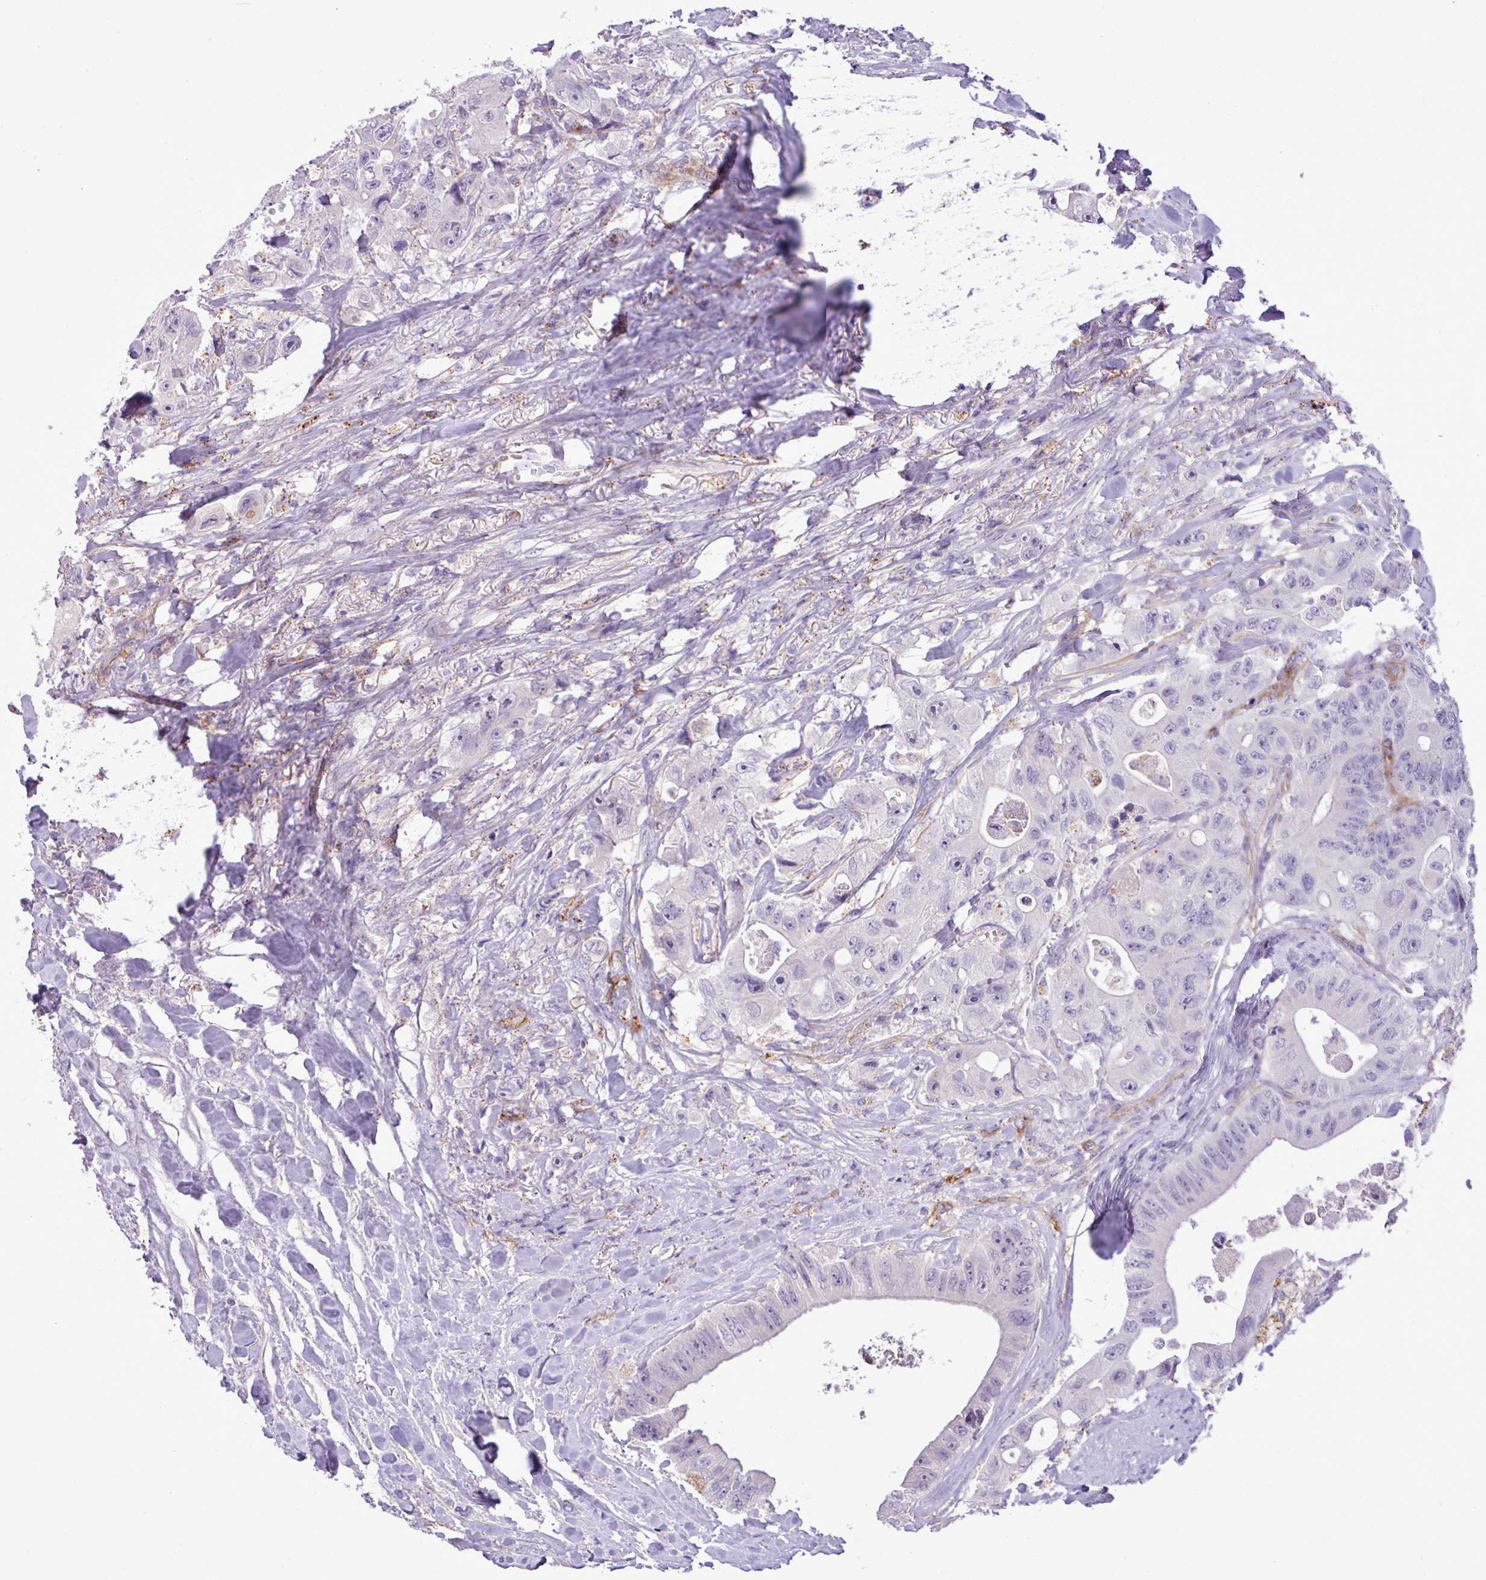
{"staining": {"intensity": "negative", "quantity": "none", "location": "none"}, "tissue": "colorectal cancer", "cell_type": "Tumor cells", "image_type": "cancer", "snomed": [{"axis": "morphology", "description": "Adenocarcinoma, NOS"}, {"axis": "topography", "description": "Colon"}], "caption": "This is a photomicrograph of IHC staining of colorectal cancer, which shows no staining in tumor cells. Nuclei are stained in blue.", "gene": "CD248", "patient": {"sex": "female", "age": 46}}